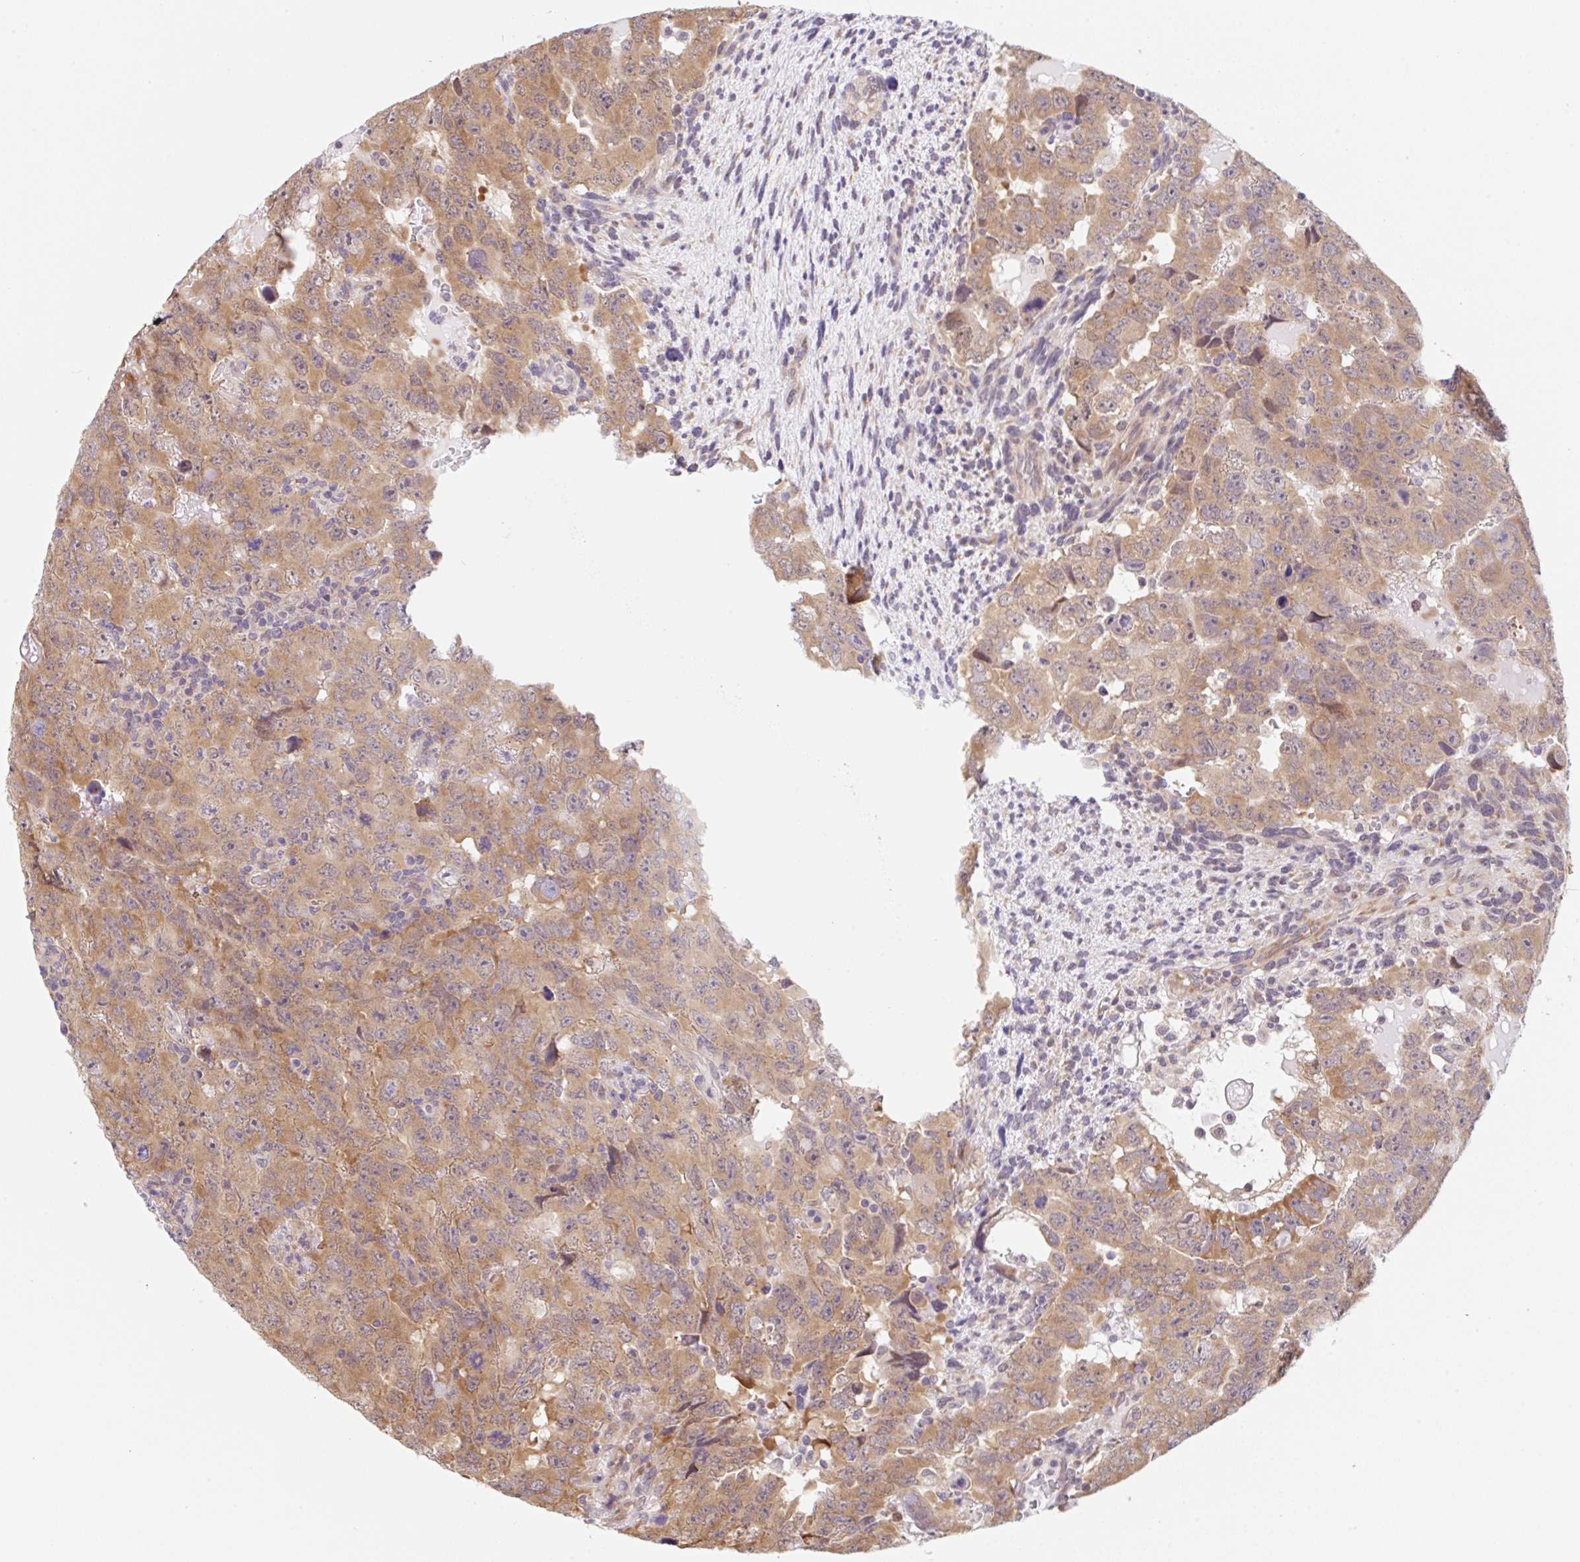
{"staining": {"intensity": "moderate", "quantity": ">75%", "location": "cytoplasmic/membranous"}, "tissue": "testis cancer", "cell_type": "Tumor cells", "image_type": "cancer", "snomed": [{"axis": "morphology", "description": "Carcinoma, Embryonal, NOS"}, {"axis": "topography", "description": "Testis"}], "caption": "An image of human testis cancer (embryonal carcinoma) stained for a protein demonstrates moderate cytoplasmic/membranous brown staining in tumor cells.", "gene": "TBPL2", "patient": {"sex": "male", "age": 24}}